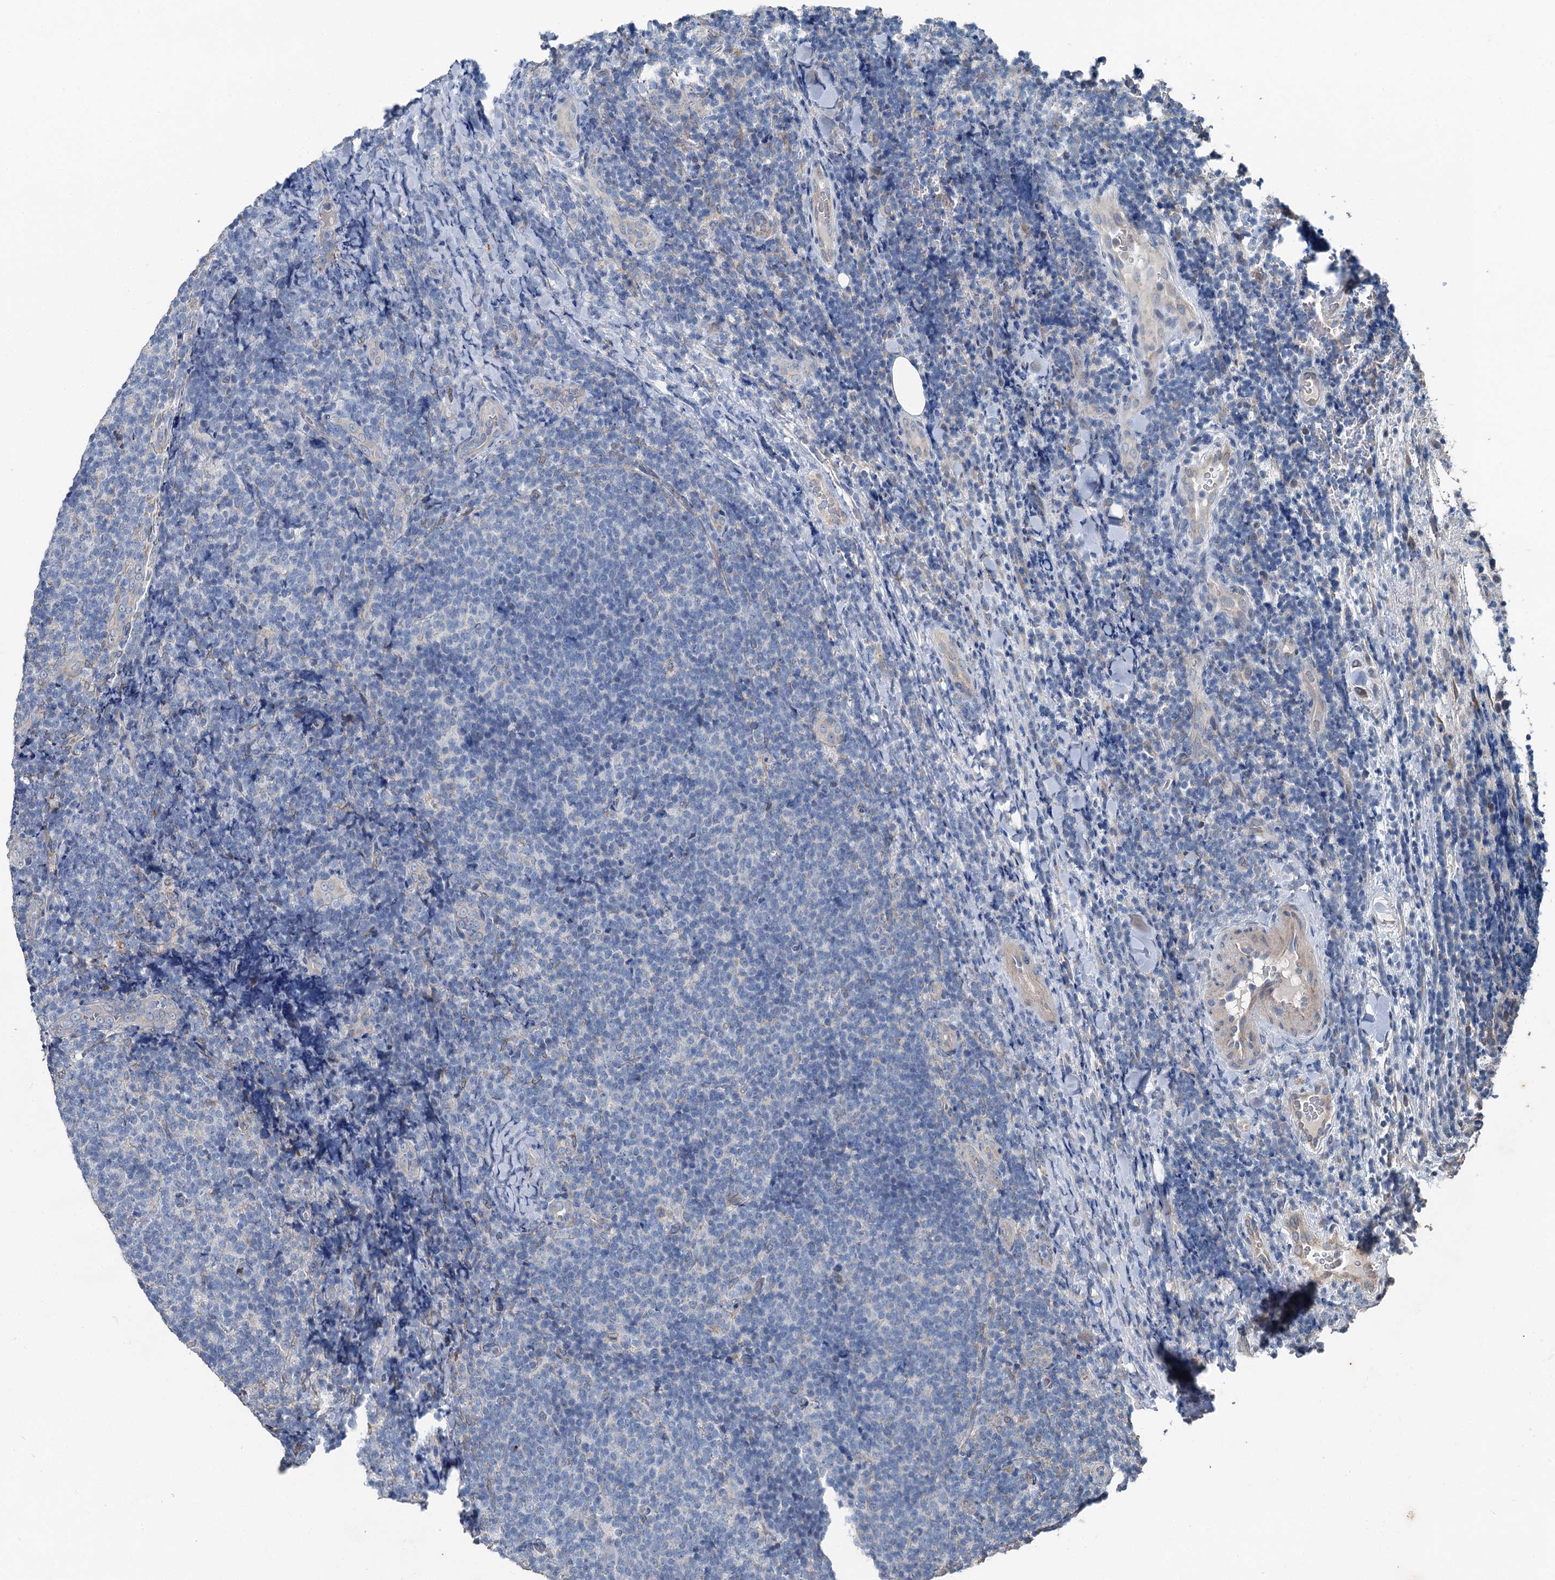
{"staining": {"intensity": "negative", "quantity": "none", "location": "none"}, "tissue": "lymphoma", "cell_type": "Tumor cells", "image_type": "cancer", "snomed": [{"axis": "morphology", "description": "Malignant lymphoma, non-Hodgkin's type, Low grade"}, {"axis": "topography", "description": "Lymph node"}], "caption": "This is a photomicrograph of immunohistochemistry (IHC) staining of lymphoma, which shows no expression in tumor cells.", "gene": "C6orf120", "patient": {"sex": "male", "age": 66}}